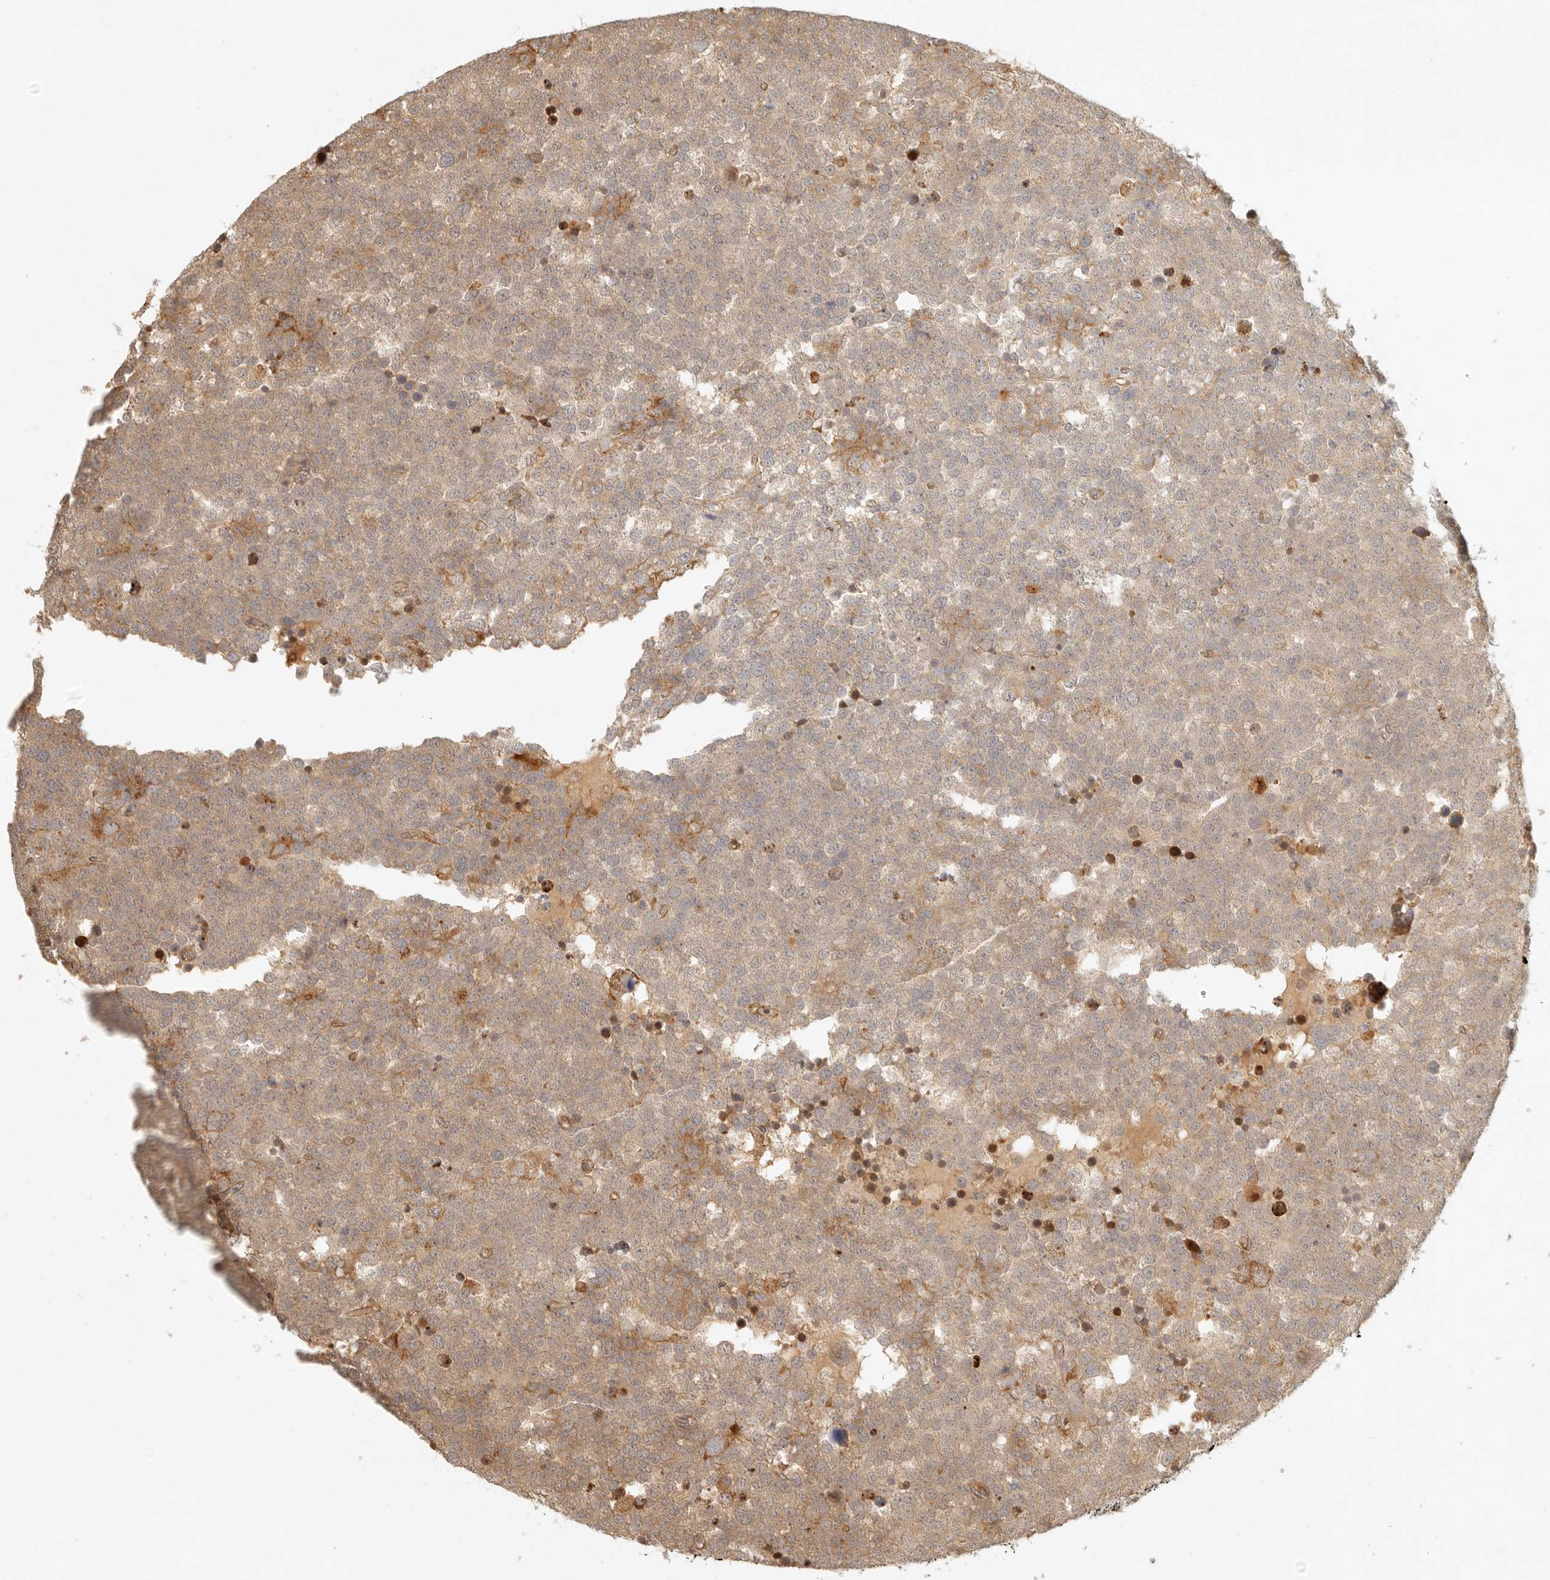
{"staining": {"intensity": "moderate", "quantity": ">75%", "location": "cytoplasmic/membranous"}, "tissue": "testis cancer", "cell_type": "Tumor cells", "image_type": "cancer", "snomed": [{"axis": "morphology", "description": "Seminoma, NOS"}, {"axis": "topography", "description": "Testis"}], "caption": "Seminoma (testis) was stained to show a protein in brown. There is medium levels of moderate cytoplasmic/membranous positivity in approximately >75% of tumor cells.", "gene": "KLHL38", "patient": {"sex": "male", "age": 71}}